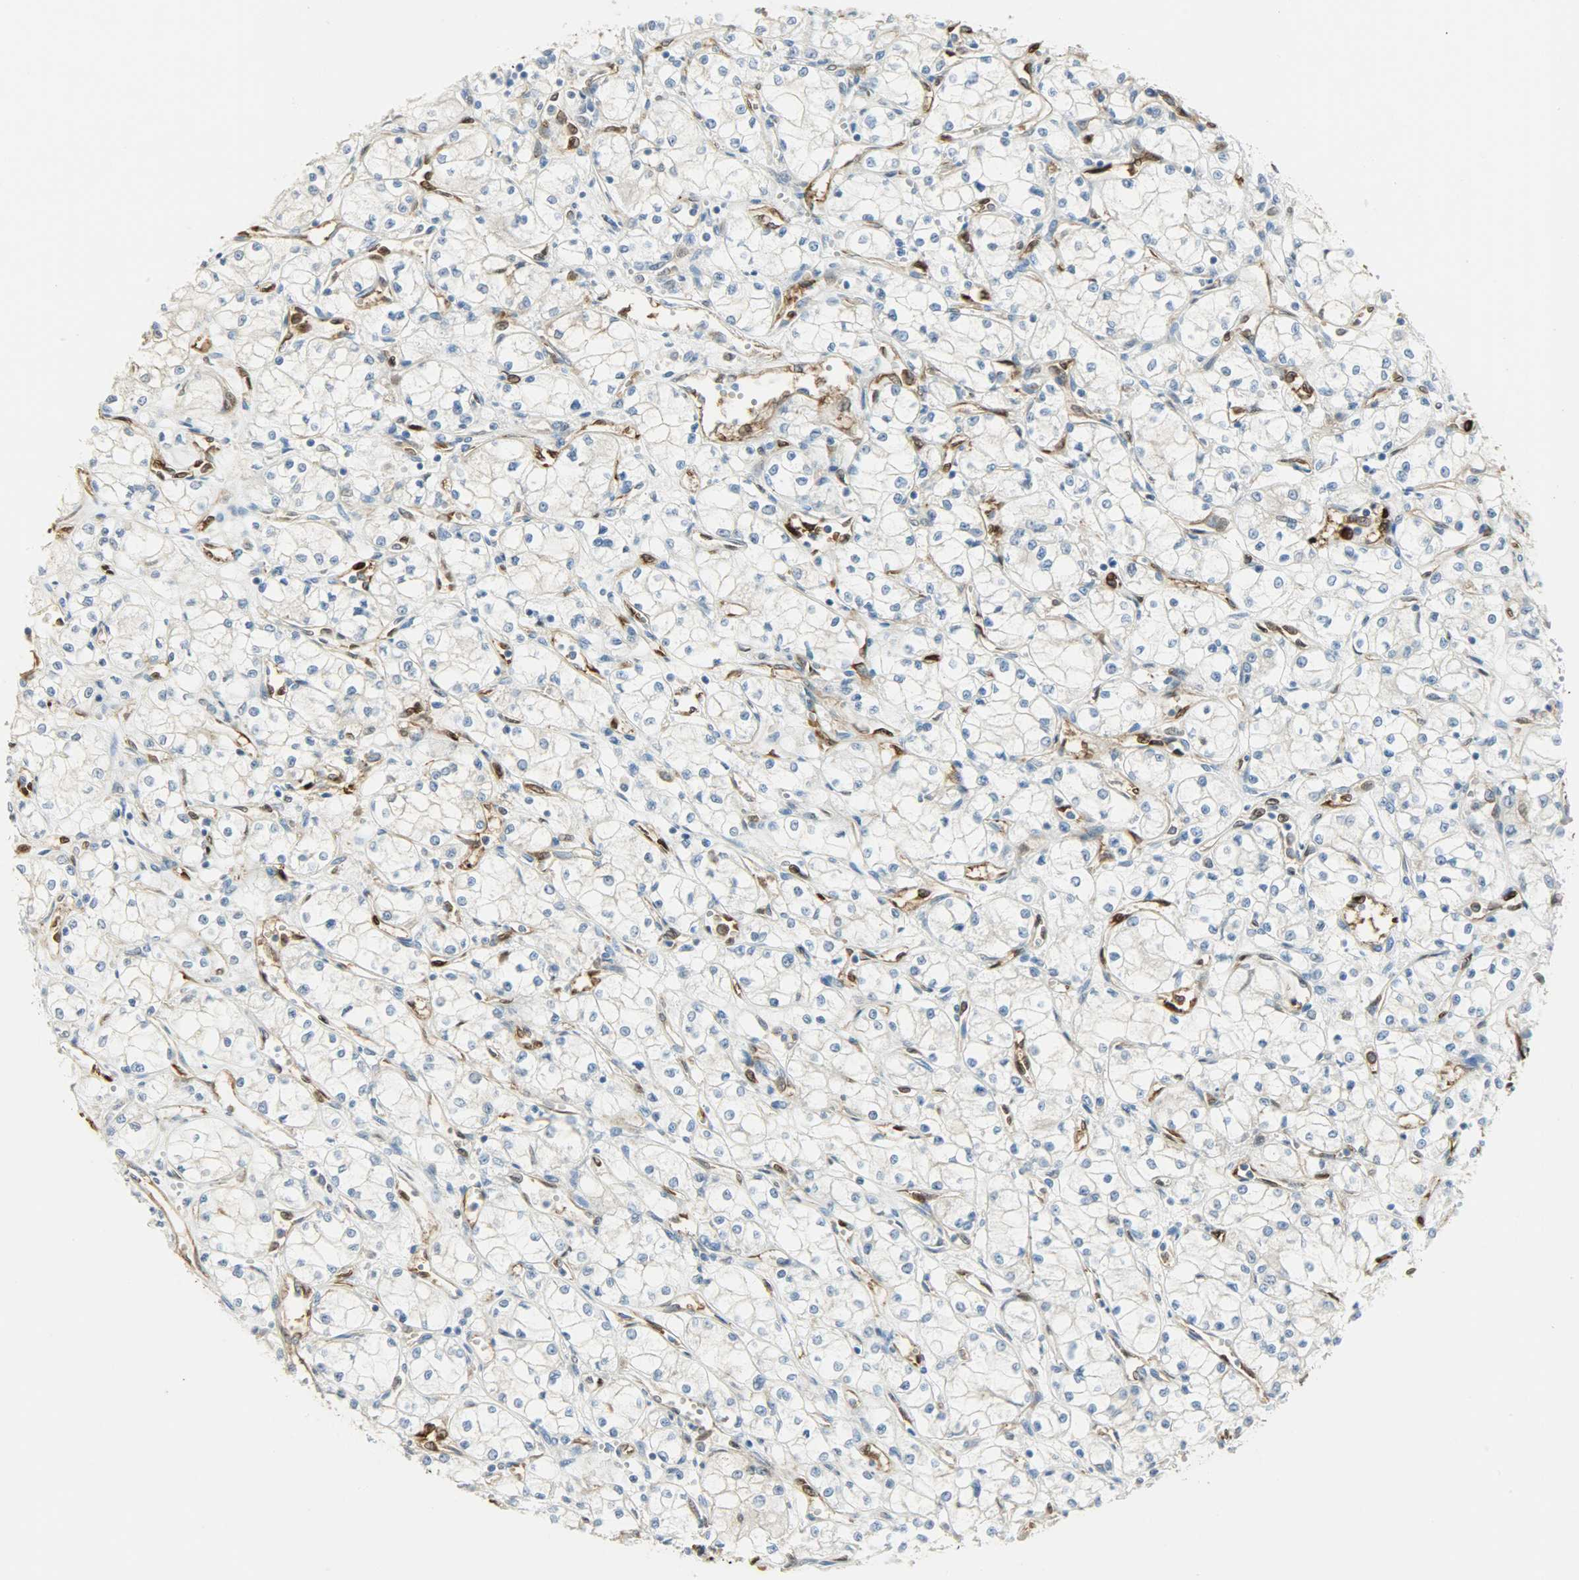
{"staining": {"intensity": "negative", "quantity": "none", "location": "none"}, "tissue": "renal cancer", "cell_type": "Tumor cells", "image_type": "cancer", "snomed": [{"axis": "morphology", "description": "Normal tissue, NOS"}, {"axis": "morphology", "description": "Adenocarcinoma, NOS"}, {"axis": "topography", "description": "Kidney"}], "caption": "A high-resolution micrograph shows immunohistochemistry (IHC) staining of renal cancer (adenocarcinoma), which shows no significant expression in tumor cells. (DAB (3,3'-diaminobenzidine) immunohistochemistry (IHC) with hematoxylin counter stain).", "gene": "WARS1", "patient": {"sex": "male", "age": 59}}